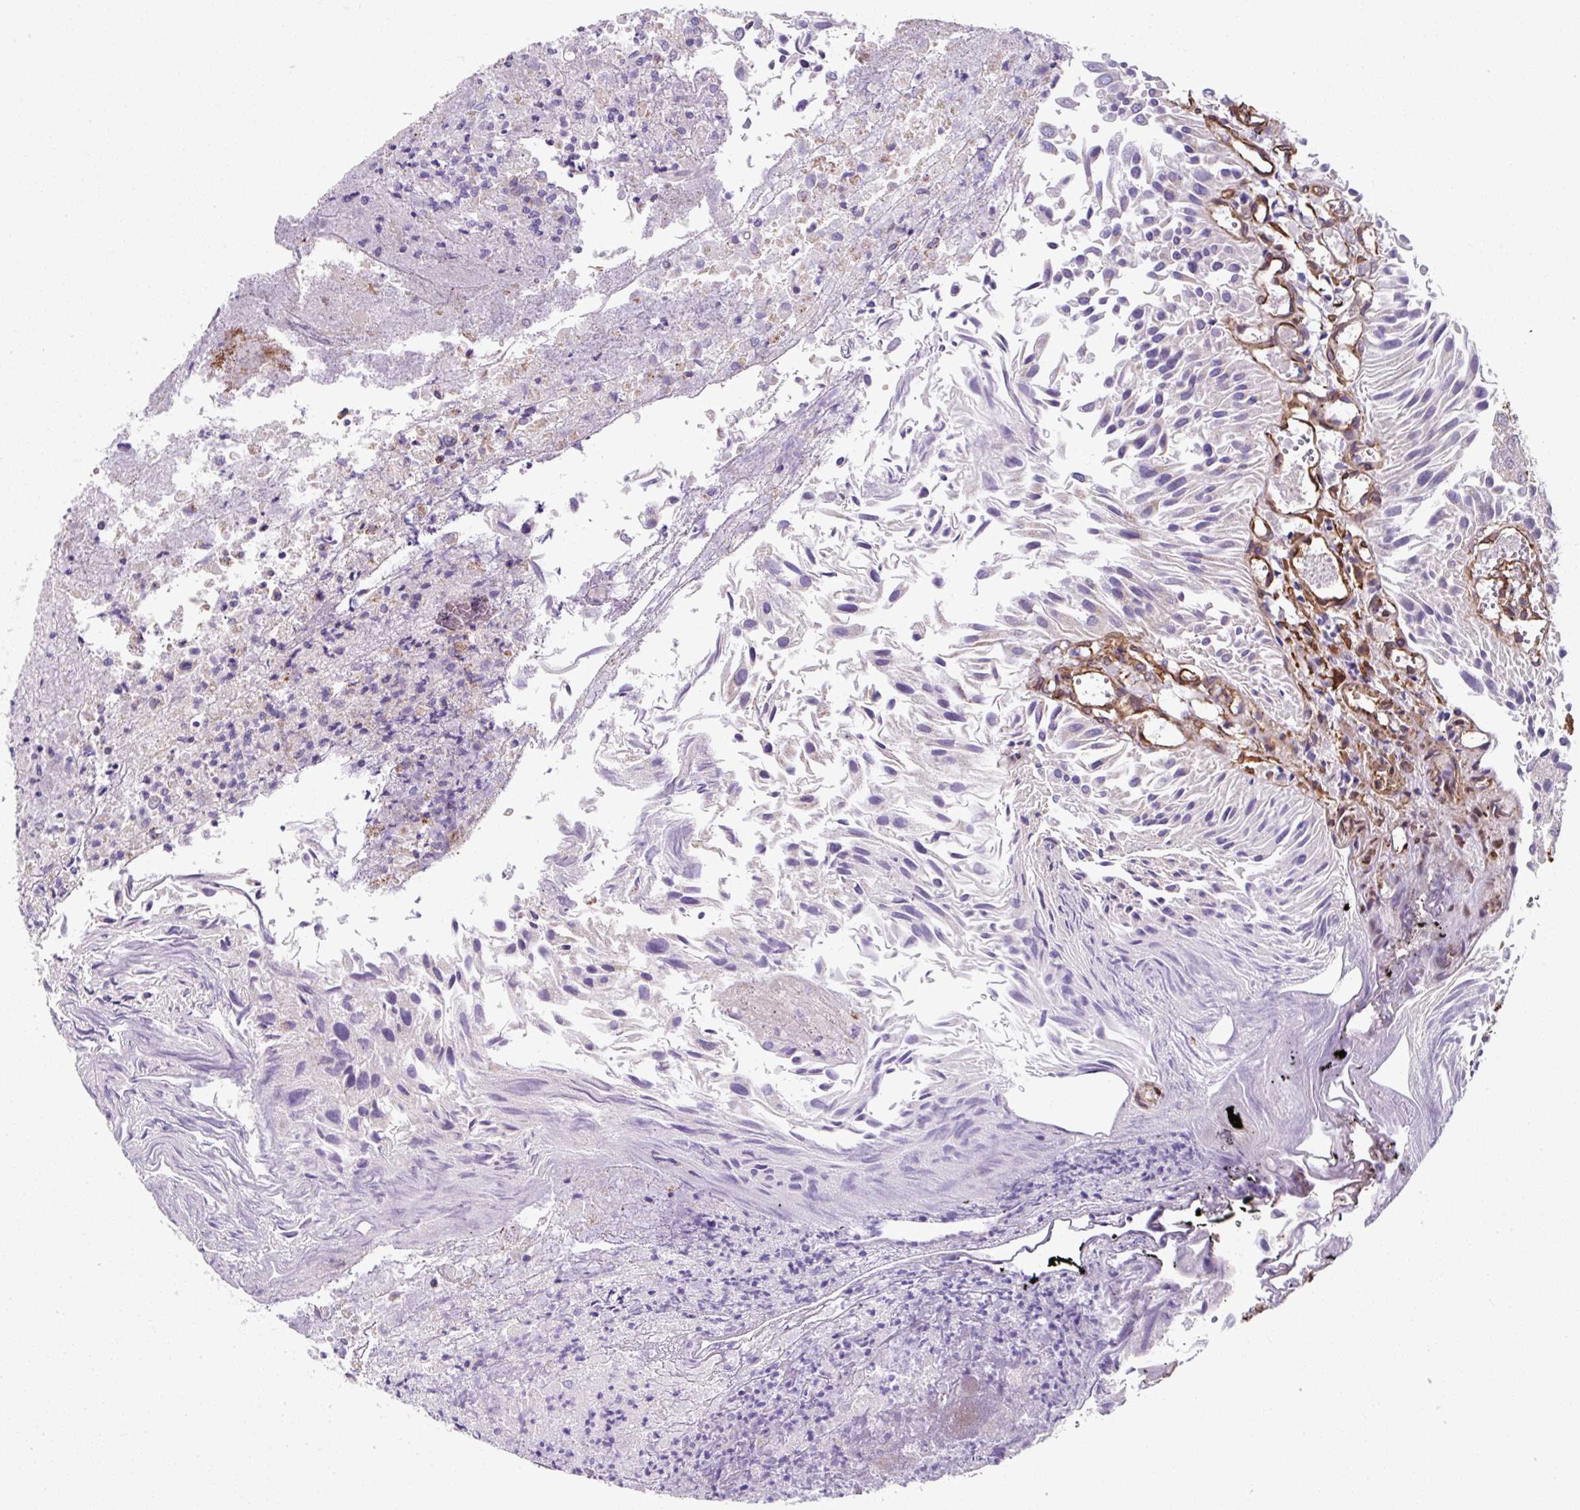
{"staining": {"intensity": "negative", "quantity": "none", "location": "none"}, "tissue": "urothelial cancer", "cell_type": "Tumor cells", "image_type": "cancer", "snomed": [{"axis": "morphology", "description": "Urothelial carcinoma, Low grade"}, {"axis": "topography", "description": "Urinary bladder"}], "caption": "There is no significant positivity in tumor cells of urothelial carcinoma (low-grade).", "gene": "ANKUB1", "patient": {"sex": "female", "age": 89}}